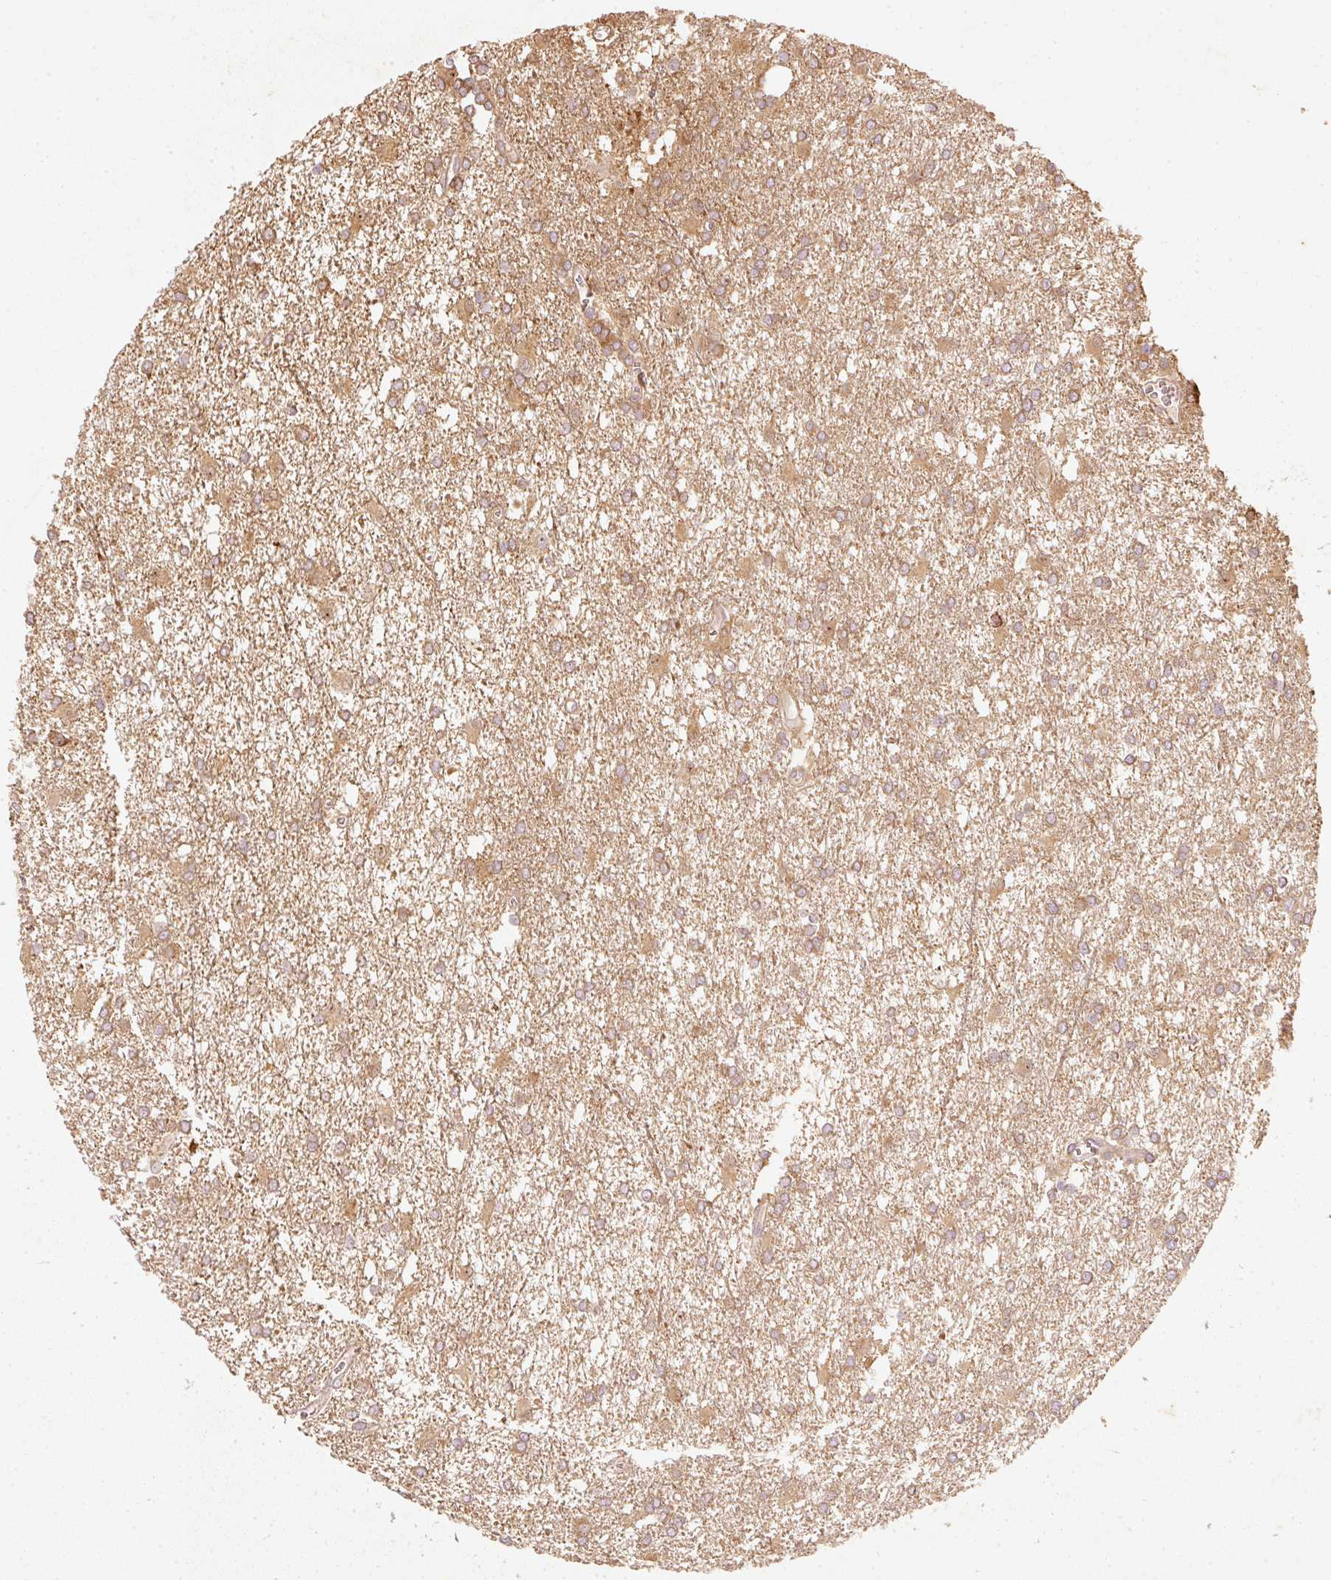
{"staining": {"intensity": "weak", "quantity": "25%-75%", "location": "cytoplasmic/membranous"}, "tissue": "glioma", "cell_type": "Tumor cells", "image_type": "cancer", "snomed": [{"axis": "morphology", "description": "Glioma, malignant, High grade"}, {"axis": "topography", "description": "Brain"}], "caption": "A low amount of weak cytoplasmic/membranous expression is present in approximately 25%-75% of tumor cells in glioma tissue.", "gene": "RGL2", "patient": {"sex": "male", "age": 48}}